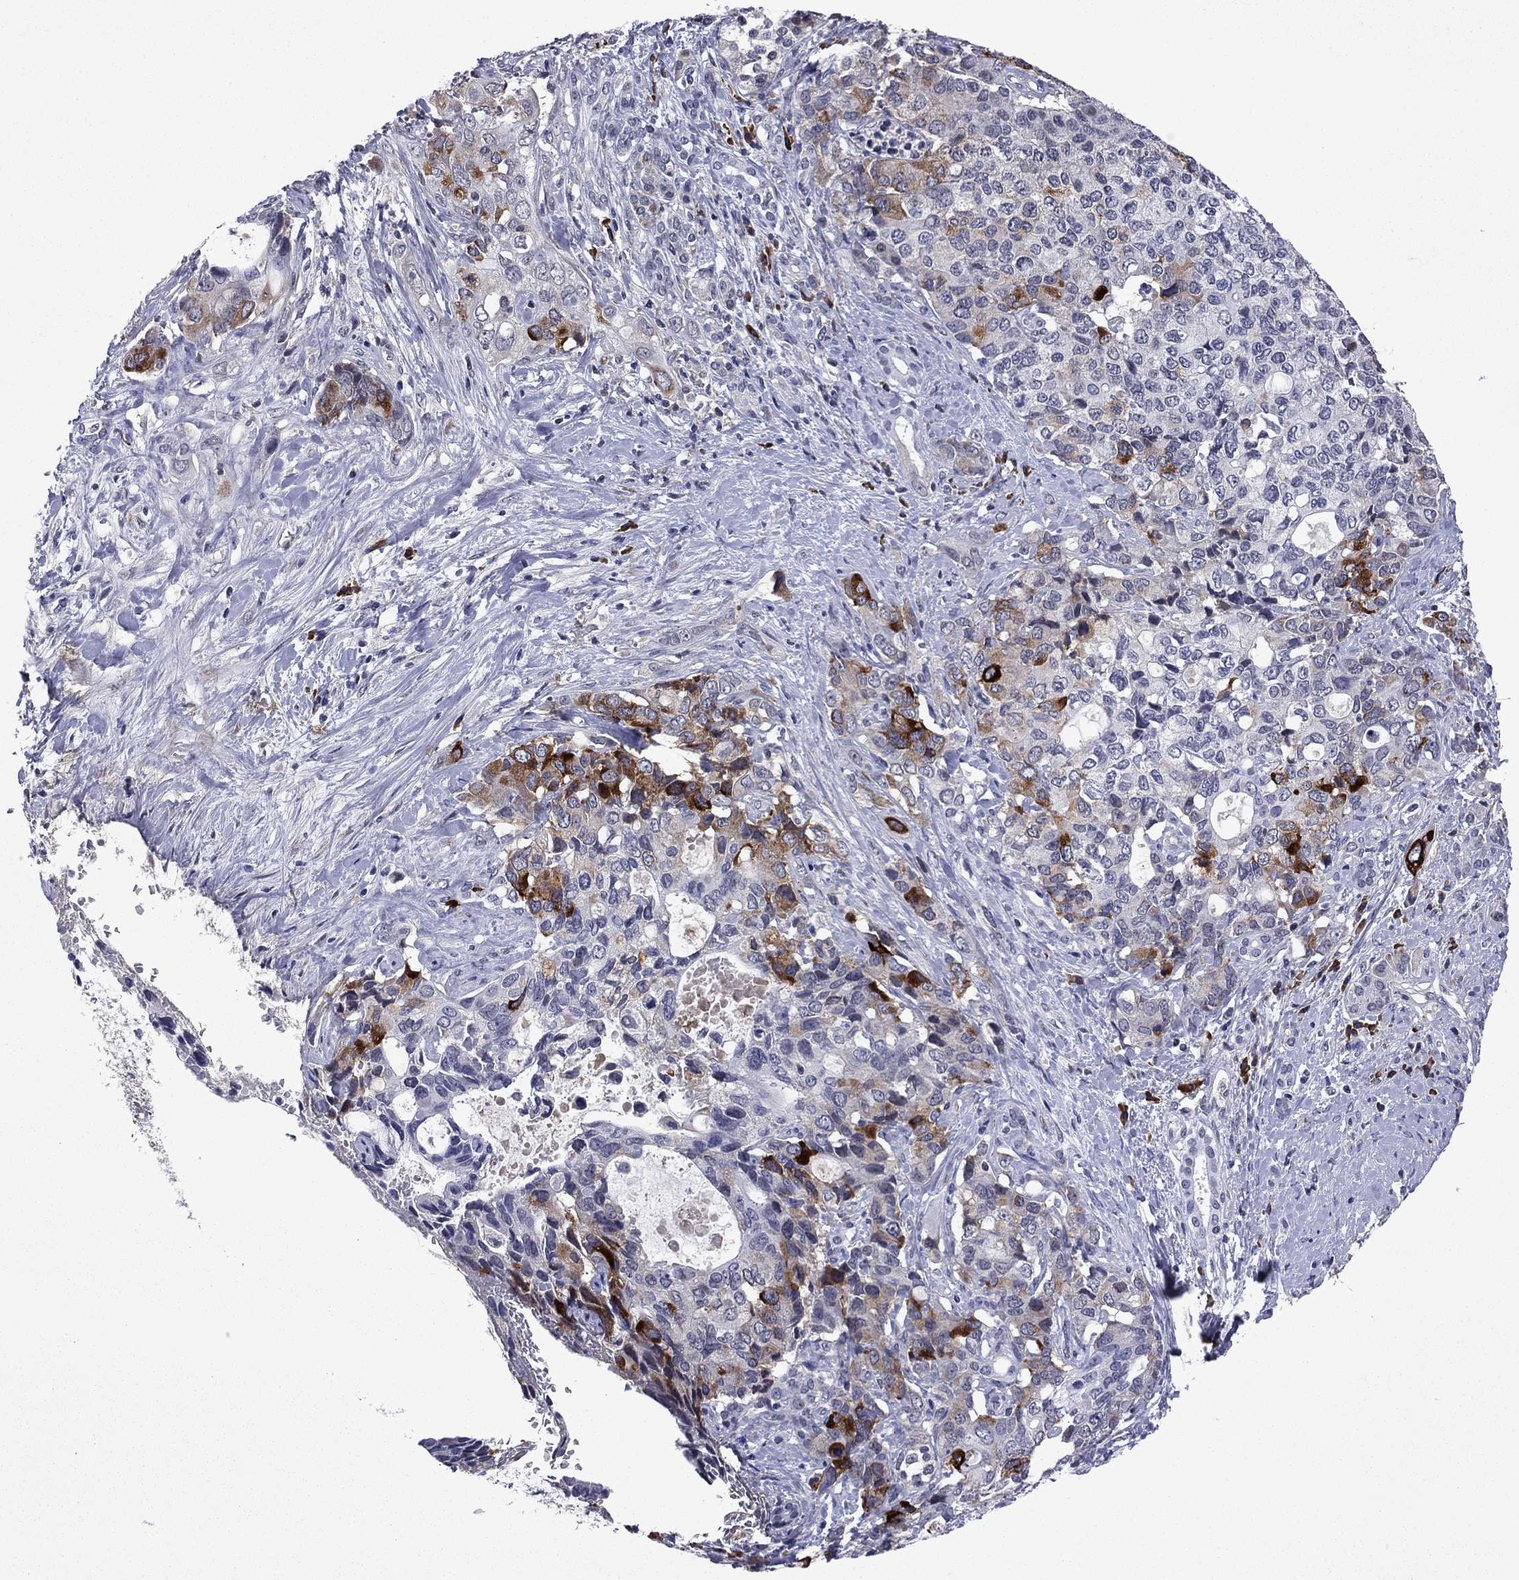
{"staining": {"intensity": "moderate", "quantity": "<25%", "location": "cytoplasmic/membranous"}, "tissue": "pancreatic cancer", "cell_type": "Tumor cells", "image_type": "cancer", "snomed": [{"axis": "morphology", "description": "Adenocarcinoma, NOS"}, {"axis": "topography", "description": "Pancreas"}], "caption": "Brown immunohistochemical staining in human pancreatic adenocarcinoma displays moderate cytoplasmic/membranous positivity in about <25% of tumor cells.", "gene": "ECM1", "patient": {"sex": "female", "age": 56}}